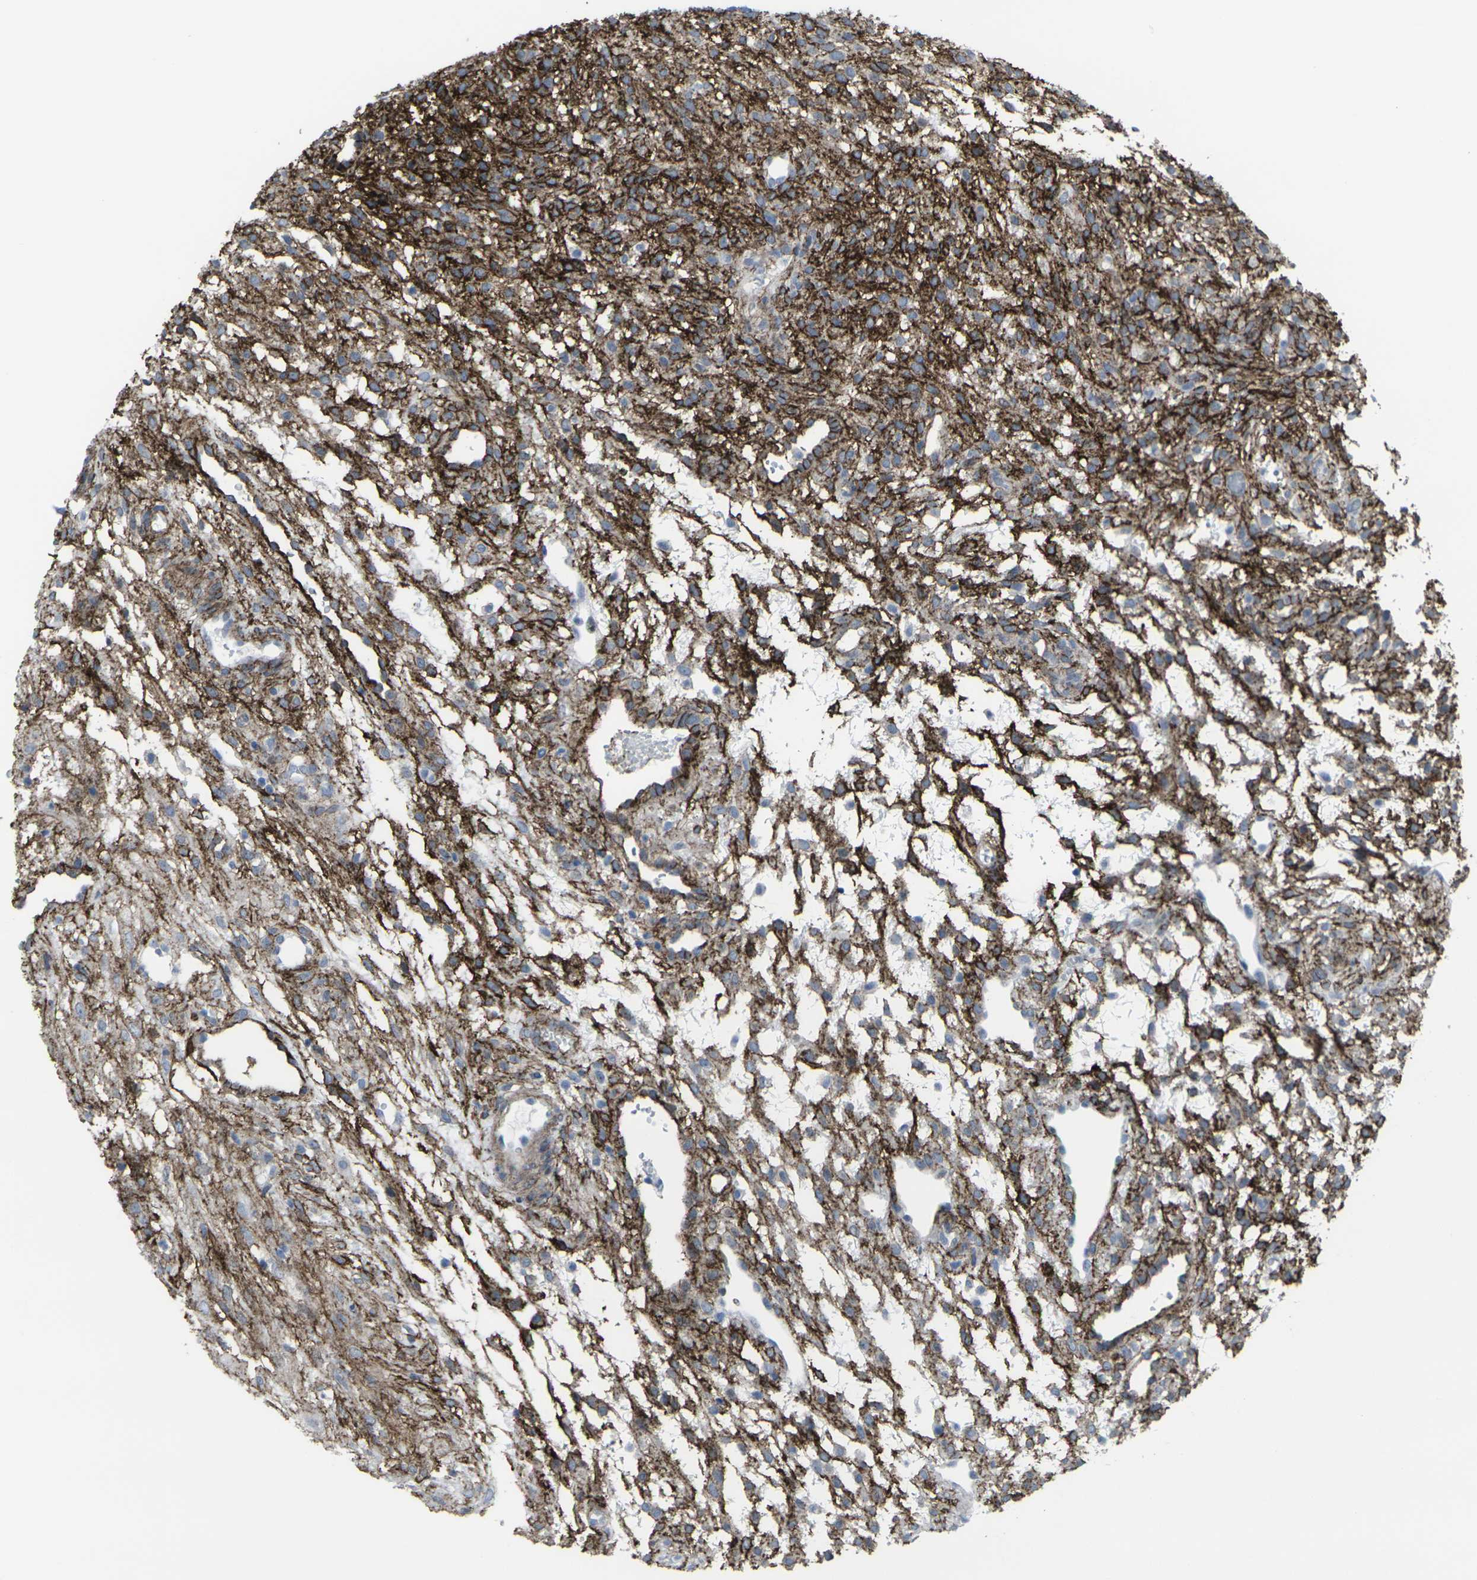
{"staining": {"intensity": "strong", "quantity": ">75%", "location": "cytoplasmic/membranous"}, "tissue": "ovary", "cell_type": "Ovarian stroma cells", "image_type": "normal", "snomed": [{"axis": "morphology", "description": "Normal tissue, NOS"}, {"axis": "morphology", "description": "Cyst, NOS"}, {"axis": "topography", "description": "Ovary"}], "caption": "Ovary stained with IHC demonstrates strong cytoplasmic/membranous expression in approximately >75% of ovarian stroma cells.", "gene": "CDH11", "patient": {"sex": "female", "age": 18}}